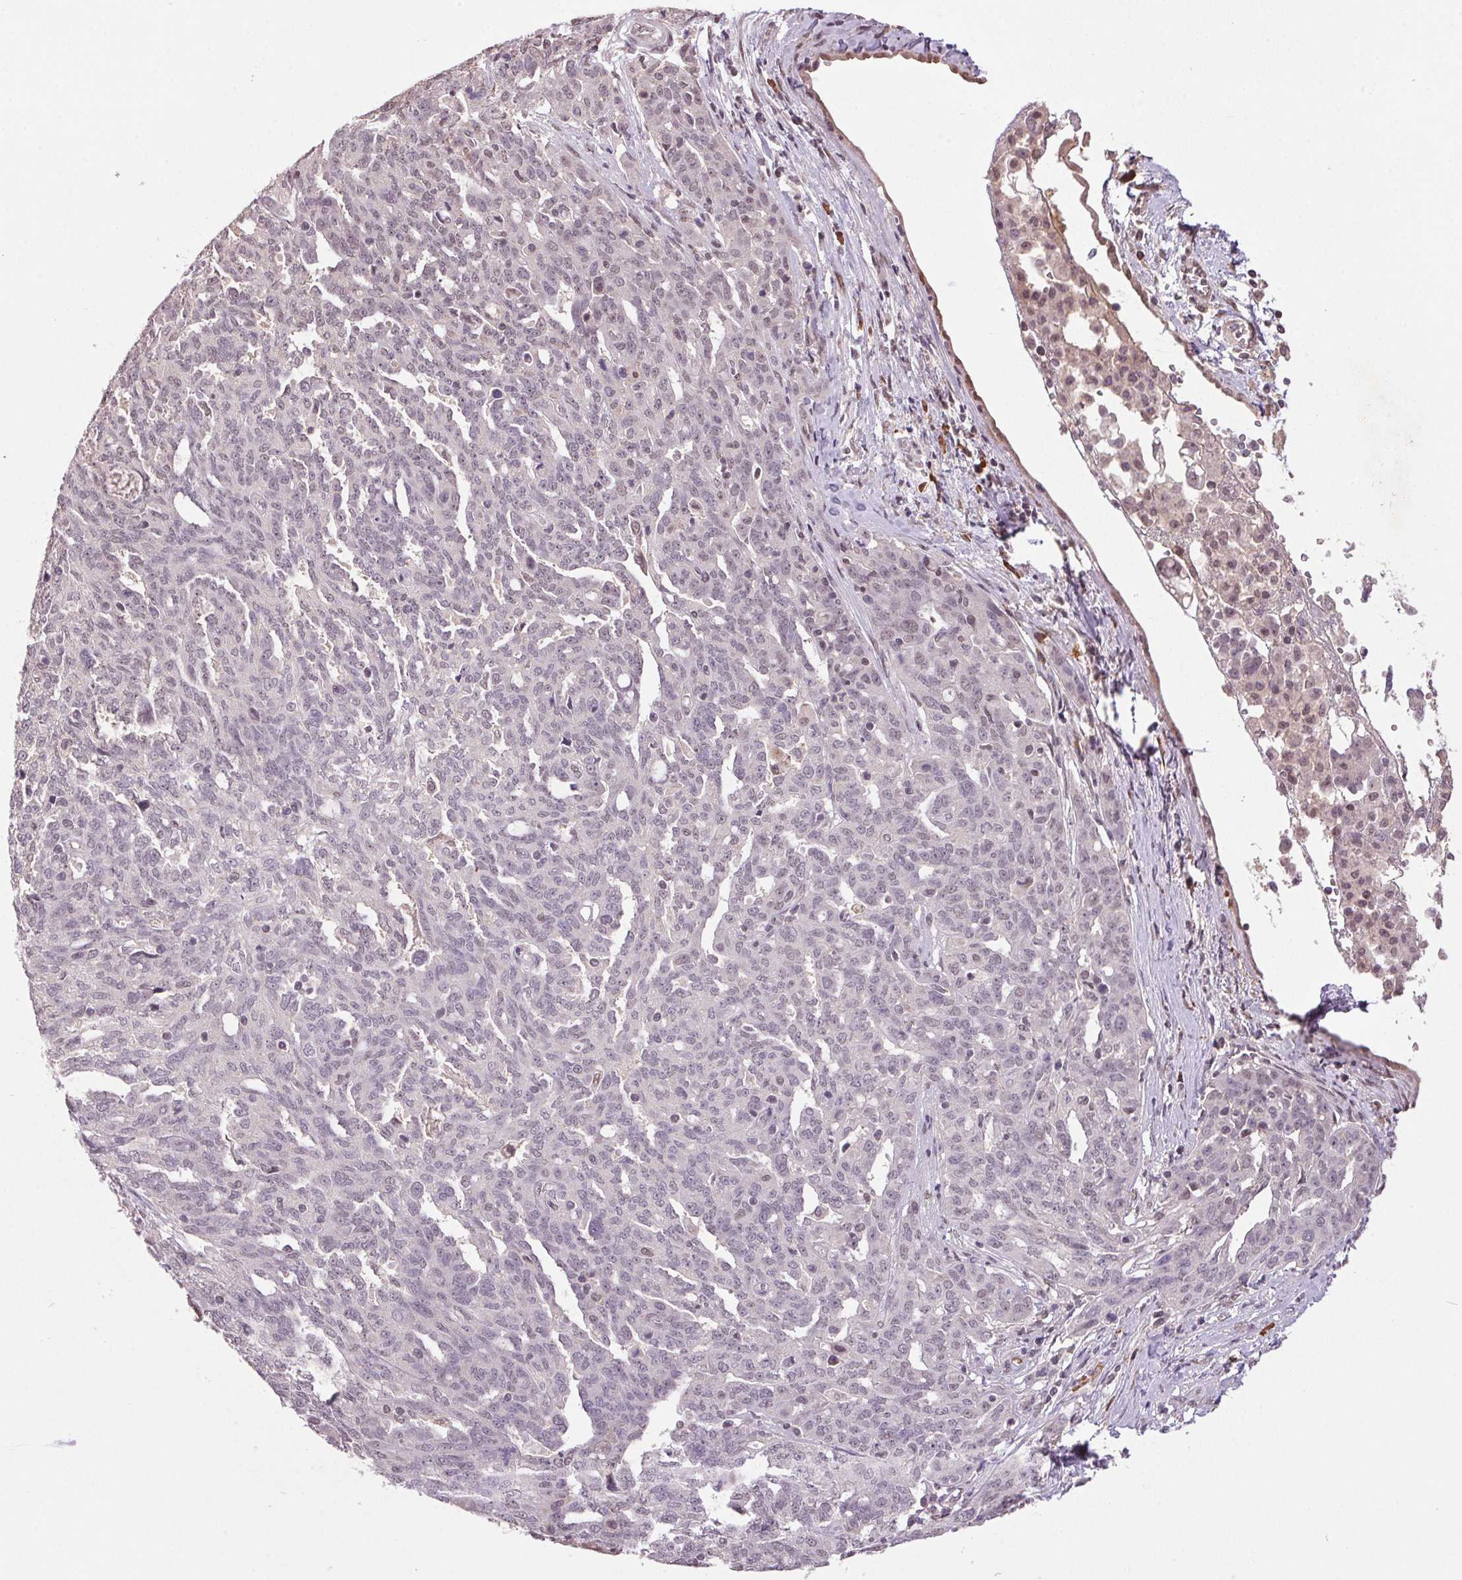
{"staining": {"intensity": "negative", "quantity": "none", "location": "none"}, "tissue": "ovarian cancer", "cell_type": "Tumor cells", "image_type": "cancer", "snomed": [{"axis": "morphology", "description": "Cystadenocarcinoma, serous, NOS"}, {"axis": "topography", "description": "Ovary"}], "caption": "This is an immunohistochemistry photomicrograph of serous cystadenocarcinoma (ovarian). There is no positivity in tumor cells.", "gene": "ZBTB4", "patient": {"sex": "female", "age": 67}}